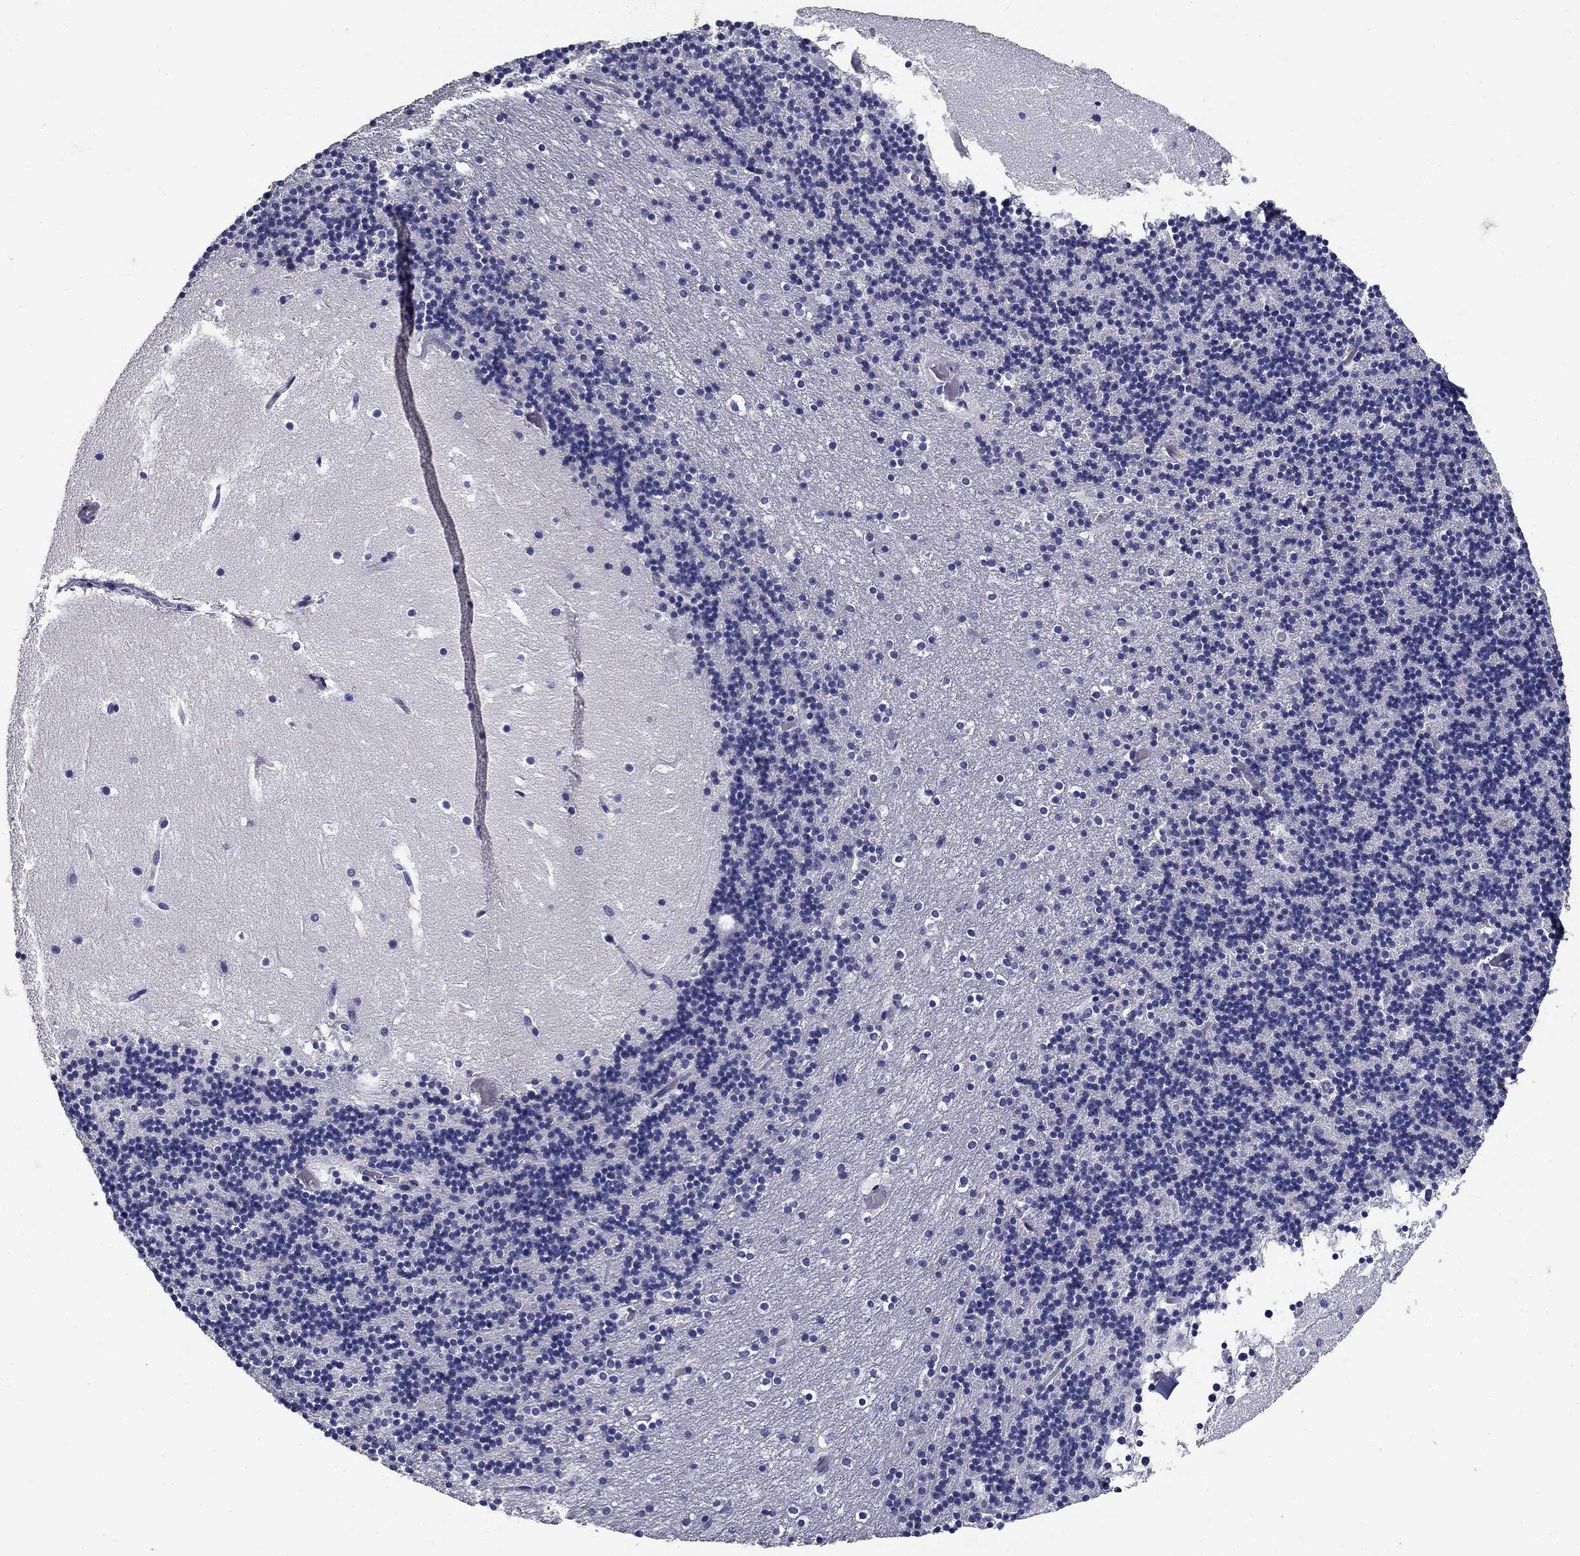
{"staining": {"intensity": "negative", "quantity": "none", "location": "none"}, "tissue": "cerebellum", "cell_type": "Cells in granular layer", "image_type": "normal", "snomed": [{"axis": "morphology", "description": "Normal tissue, NOS"}, {"axis": "topography", "description": "Cerebellum"}], "caption": "The immunohistochemistry image has no significant positivity in cells in granular layer of cerebellum. The staining is performed using DAB brown chromogen with nuclei counter-stained in using hematoxylin.", "gene": "POMC", "patient": {"sex": "male", "age": 37}}